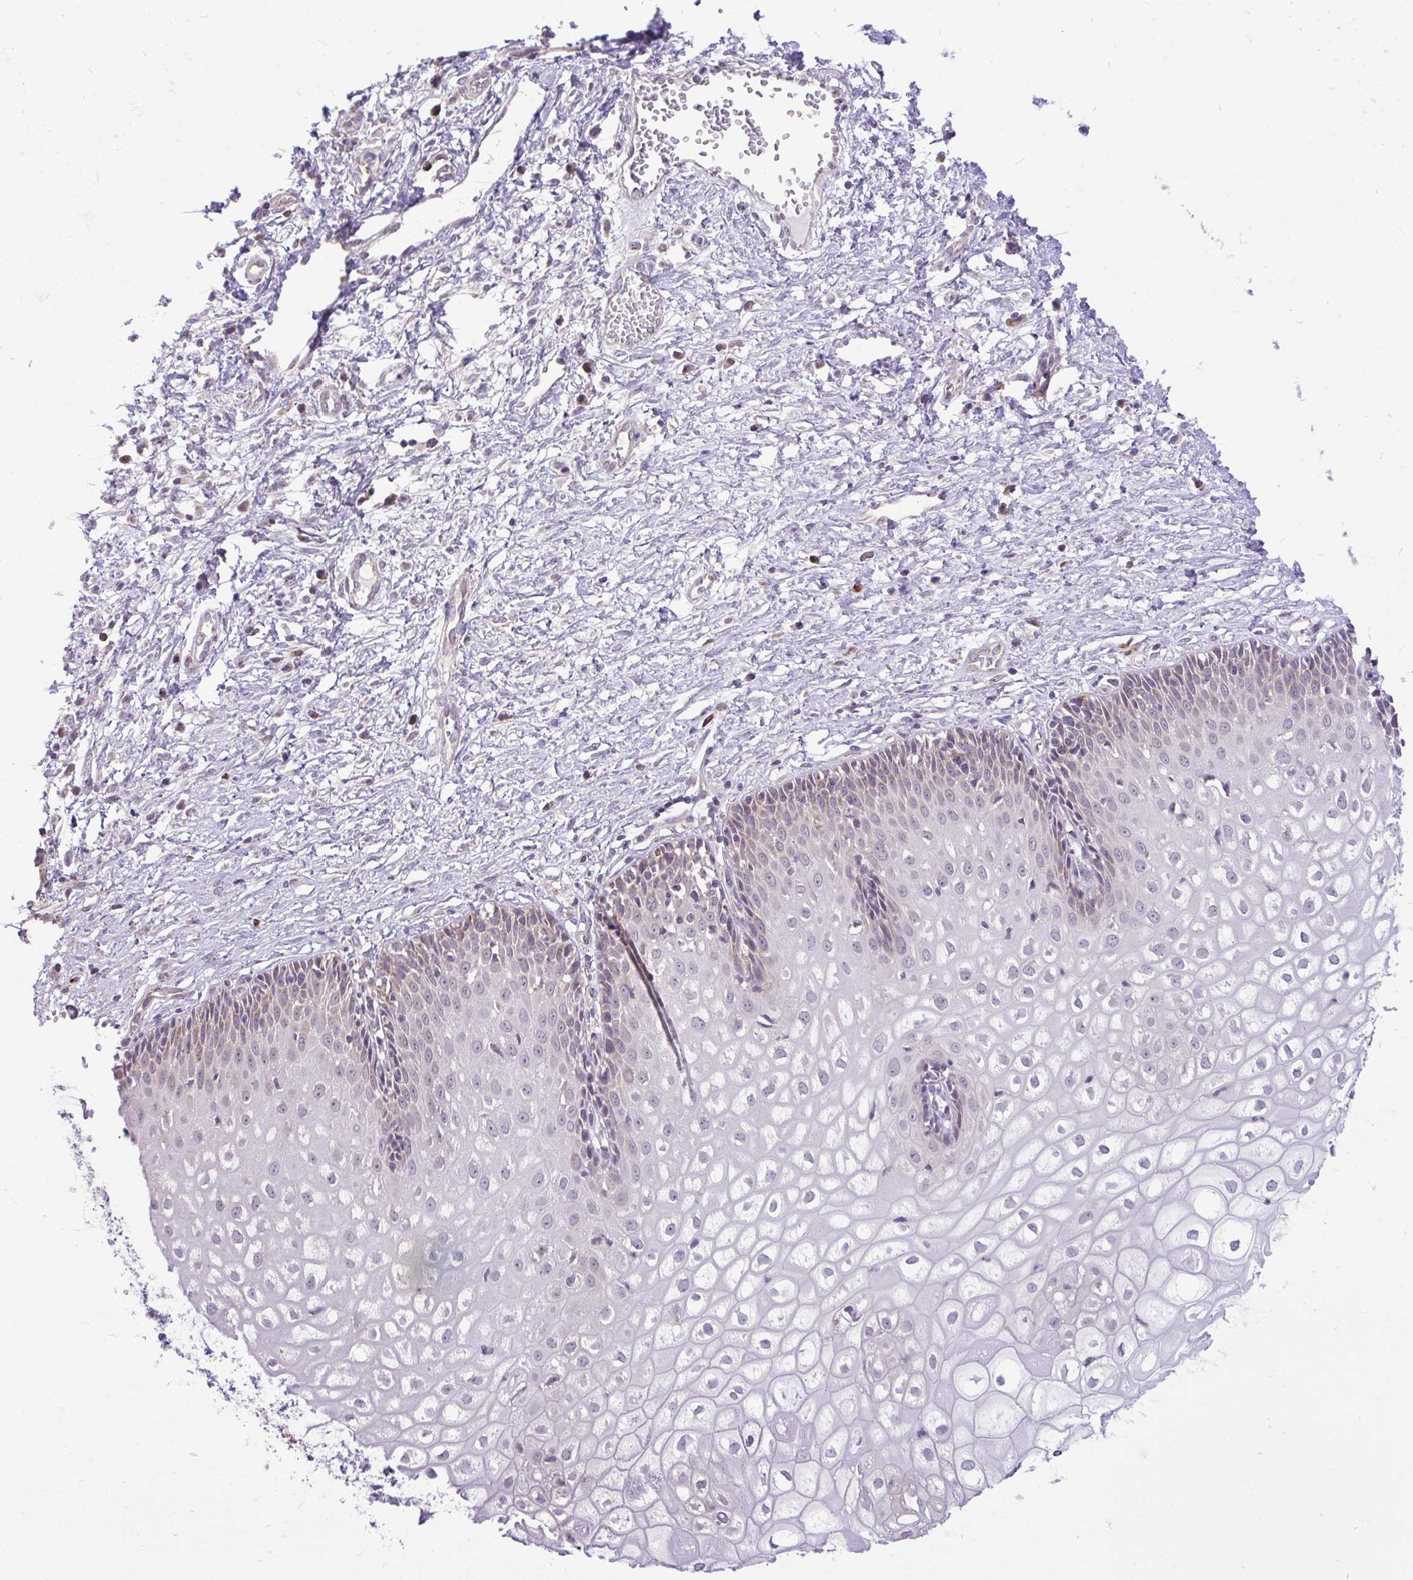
{"staining": {"intensity": "weak", "quantity": "<25%", "location": "cytoplasmic/membranous"}, "tissue": "cervix", "cell_type": "Glandular cells", "image_type": "normal", "snomed": [{"axis": "morphology", "description": "Normal tissue, NOS"}, {"axis": "topography", "description": "Cervix"}], "caption": "This histopathology image is of unremarkable cervix stained with immunohistochemistry (IHC) to label a protein in brown with the nuclei are counter-stained blue. There is no positivity in glandular cells. (Brightfield microscopy of DAB (3,3'-diaminobenzidine) immunohistochemistry (IHC) at high magnification).", "gene": "PYCR2", "patient": {"sex": "female", "age": 36}}